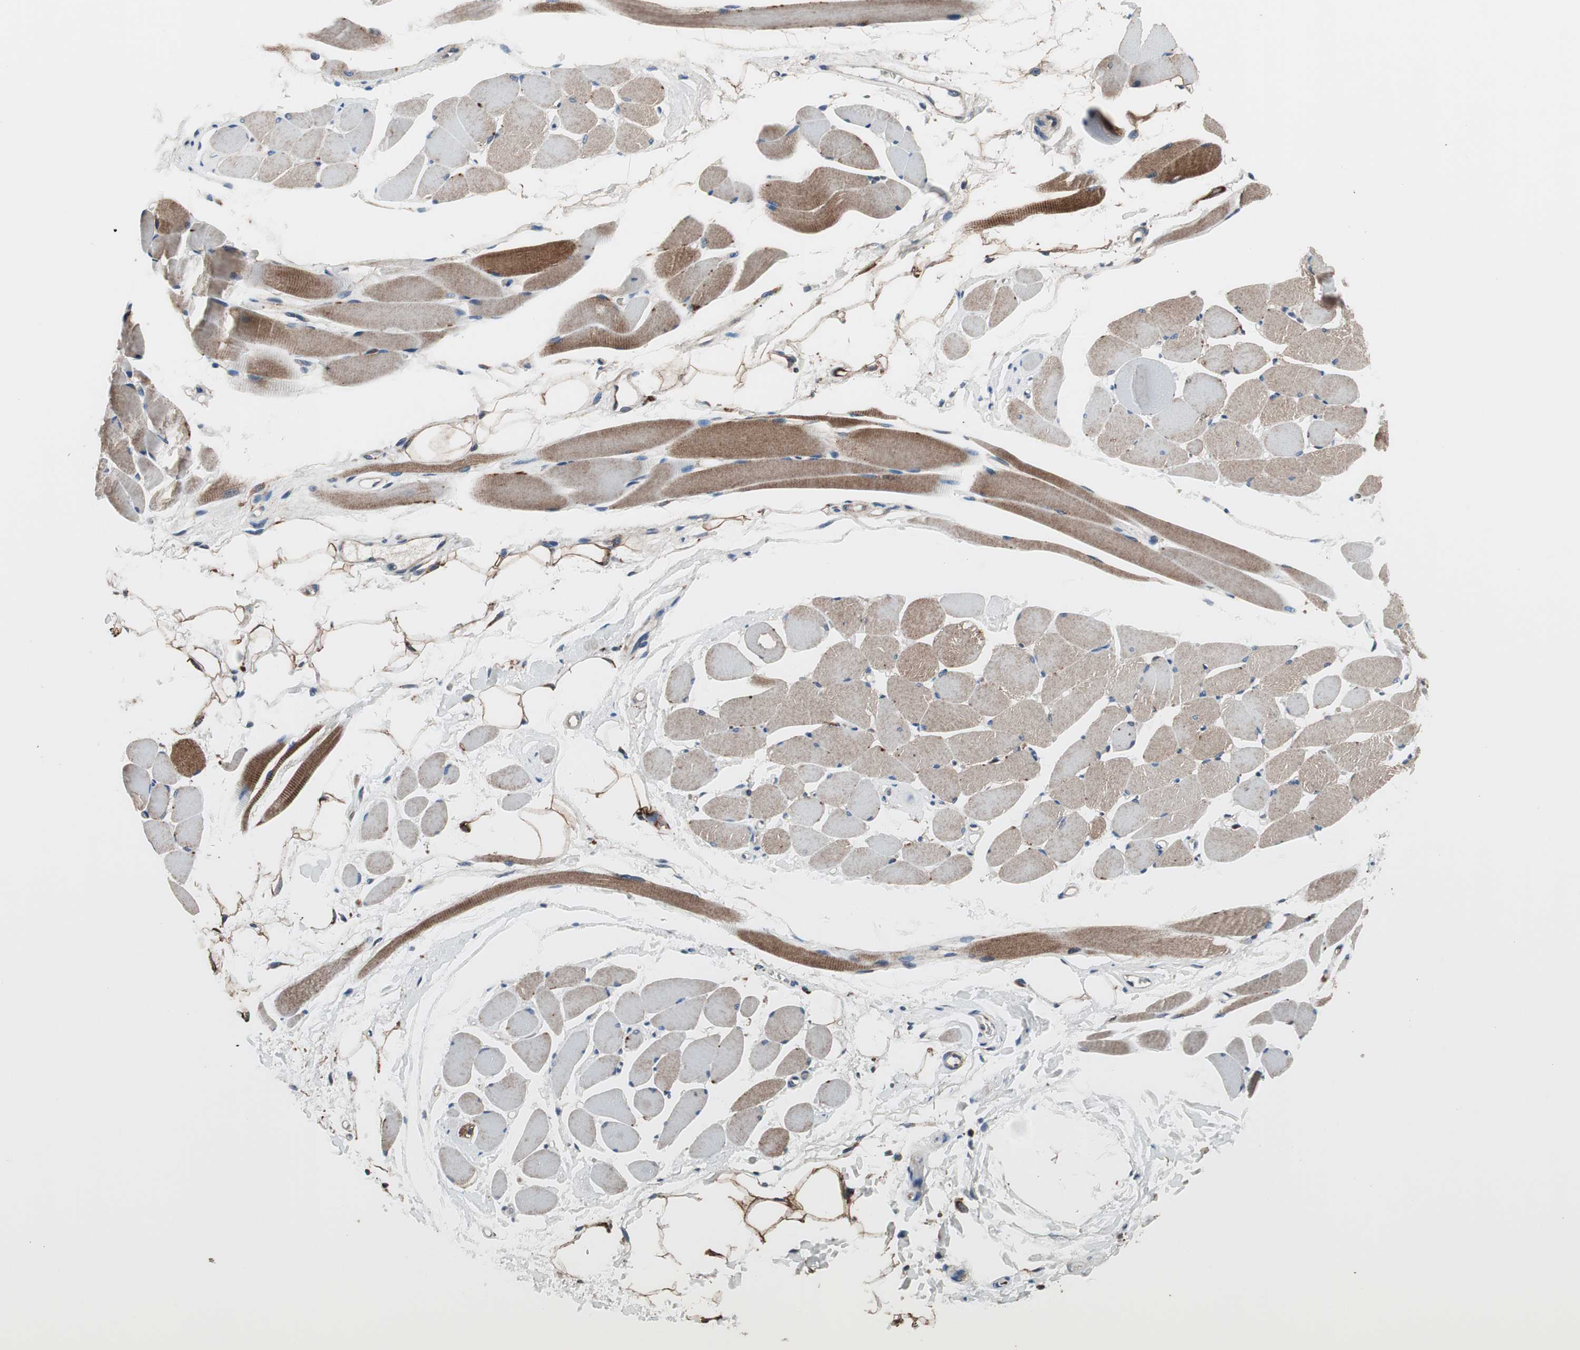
{"staining": {"intensity": "strong", "quantity": "25%-75%", "location": "cytoplasmic/membranous"}, "tissue": "skeletal muscle", "cell_type": "Myocytes", "image_type": "normal", "snomed": [{"axis": "morphology", "description": "Normal tissue, NOS"}, {"axis": "topography", "description": "Skeletal muscle"}, {"axis": "topography", "description": "Oral tissue"}, {"axis": "topography", "description": "Peripheral nerve tissue"}], "caption": "This micrograph exhibits immunohistochemistry staining of benign human skeletal muscle, with high strong cytoplasmic/membranous positivity in approximately 25%-75% of myocytes.", "gene": "PRDX2", "patient": {"sex": "female", "age": 84}}